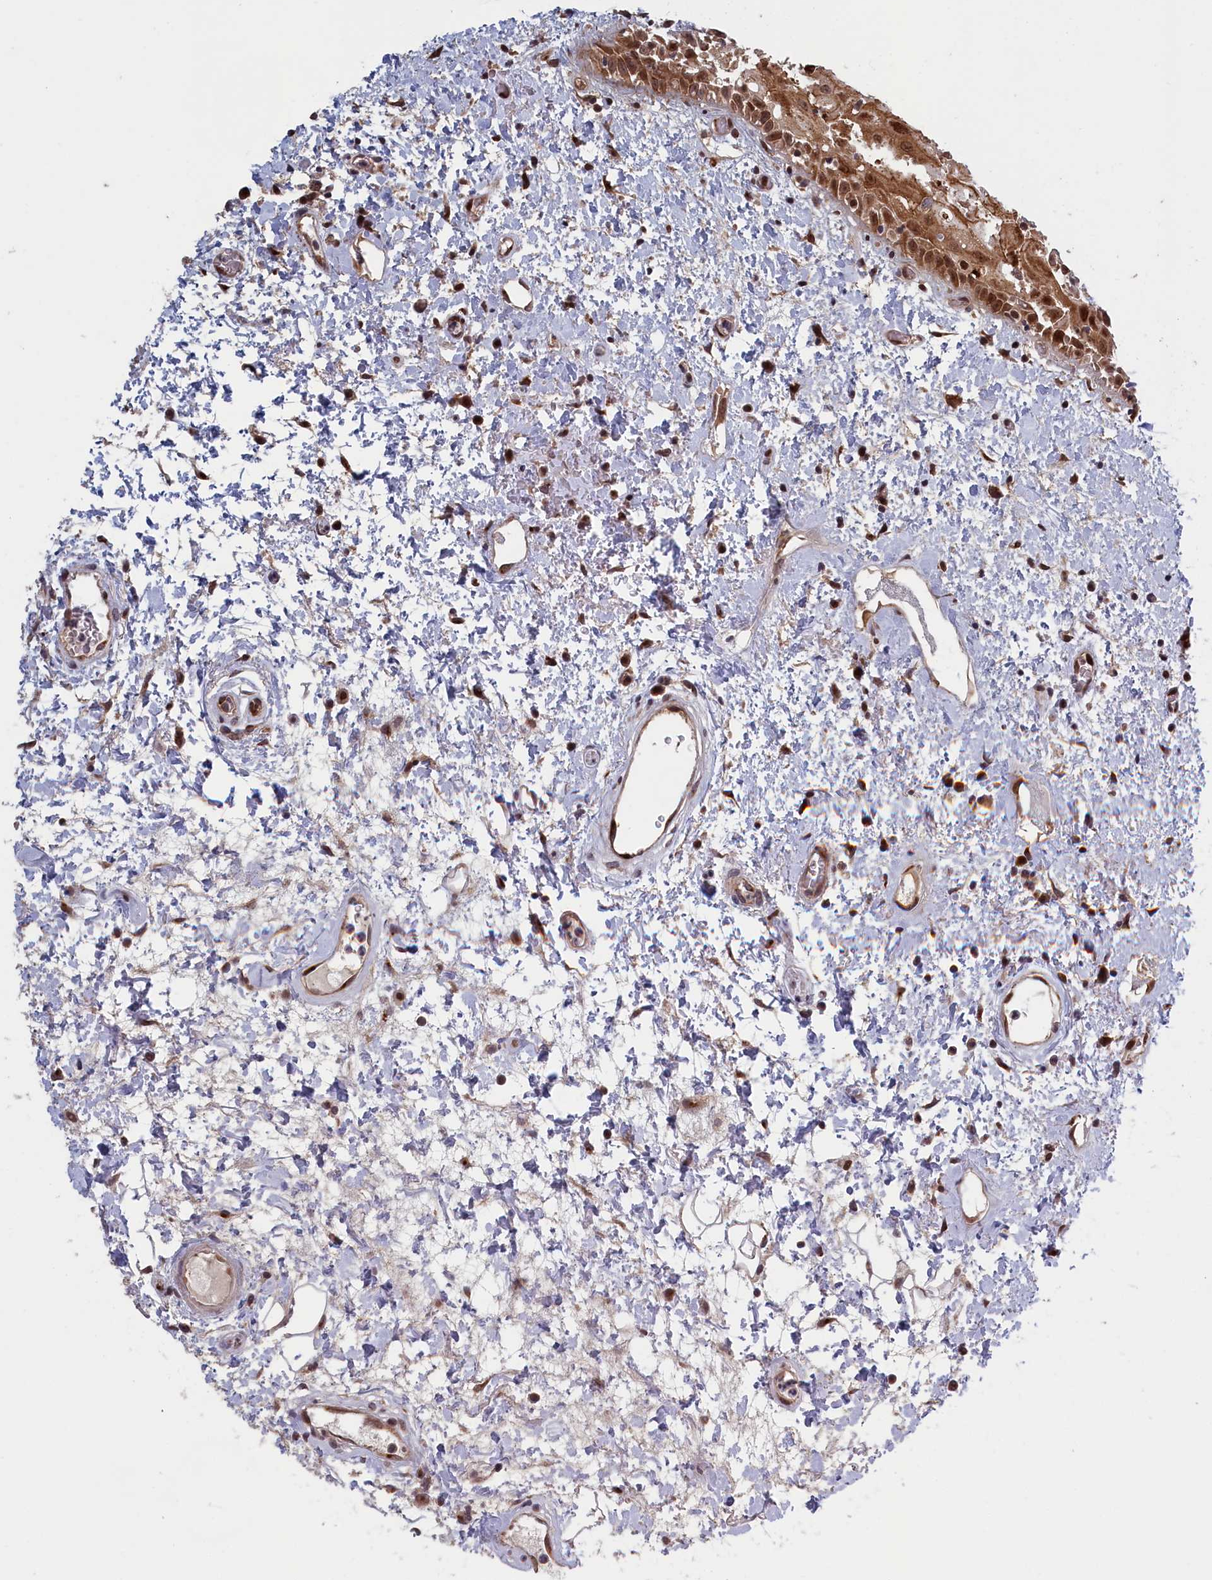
{"staining": {"intensity": "strong", "quantity": "25%-75%", "location": "cytoplasmic/membranous,nuclear"}, "tissue": "oral mucosa", "cell_type": "Squamous epithelial cells", "image_type": "normal", "snomed": [{"axis": "morphology", "description": "Normal tissue, NOS"}, {"axis": "topography", "description": "Oral tissue"}], "caption": "Immunohistochemical staining of benign oral mucosa exhibits 25%-75% levels of strong cytoplasmic/membranous,nuclear protein expression in approximately 25%-75% of squamous epithelial cells.", "gene": "LSG1", "patient": {"sex": "female", "age": 76}}